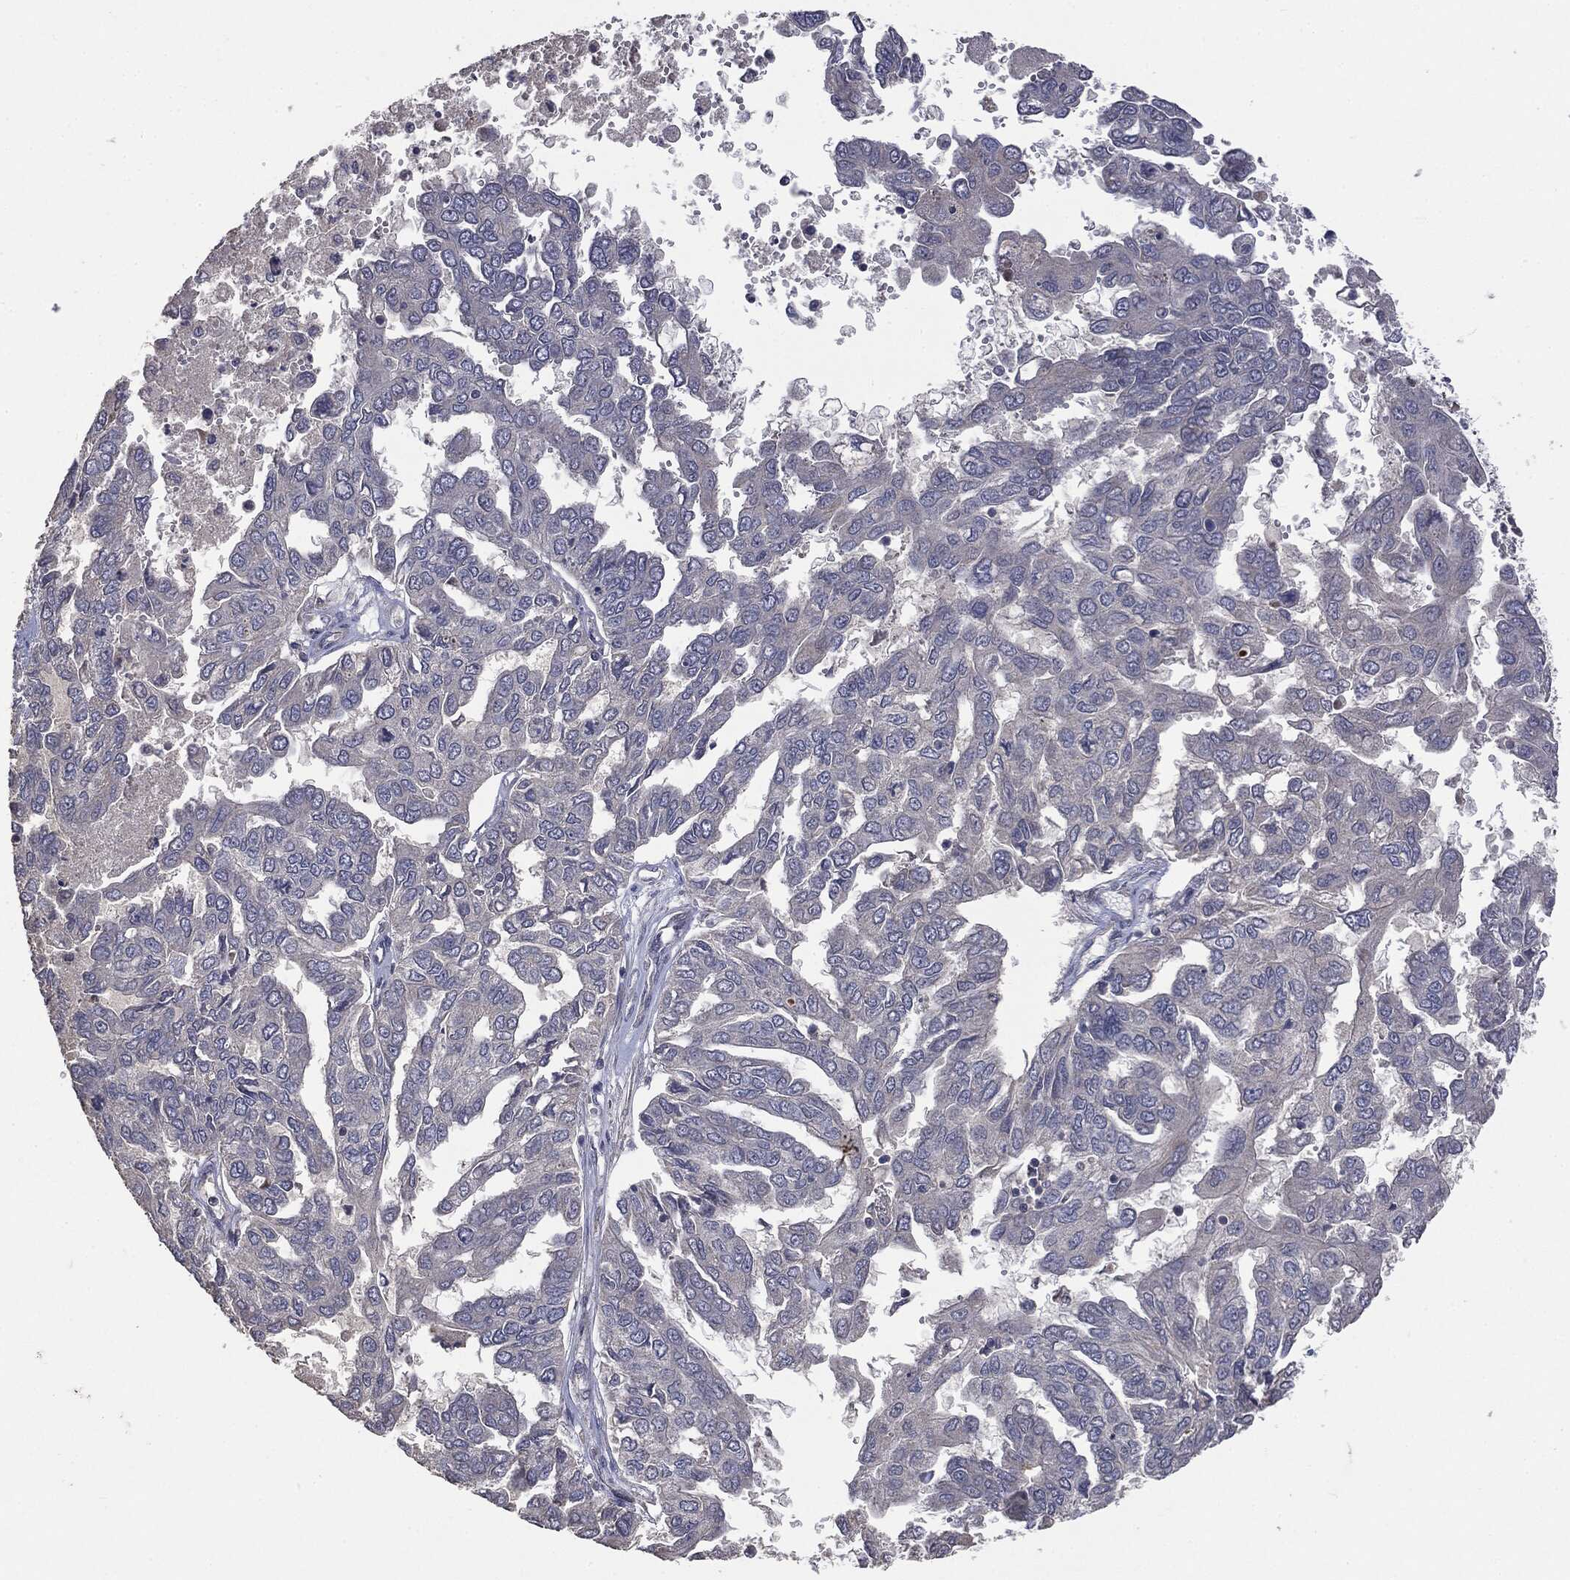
{"staining": {"intensity": "negative", "quantity": "none", "location": "none"}, "tissue": "ovarian cancer", "cell_type": "Tumor cells", "image_type": "cancer", "snomed": [{"axis": "morphology", "description": "Cystadenocarcinoma, serous, NOS"}, {"axis": "topography", "description": "Ovary"}], "caption": "High magnification brightfield microscopy of ovarian cancer (serous cystadenocarcinoma) stained with DAB (brown) and counterstained with hematoxylin (blue): tumor cells show no significant expression.", "gene": "MTOR", "patient": {"sex": "female", "age": 53}}